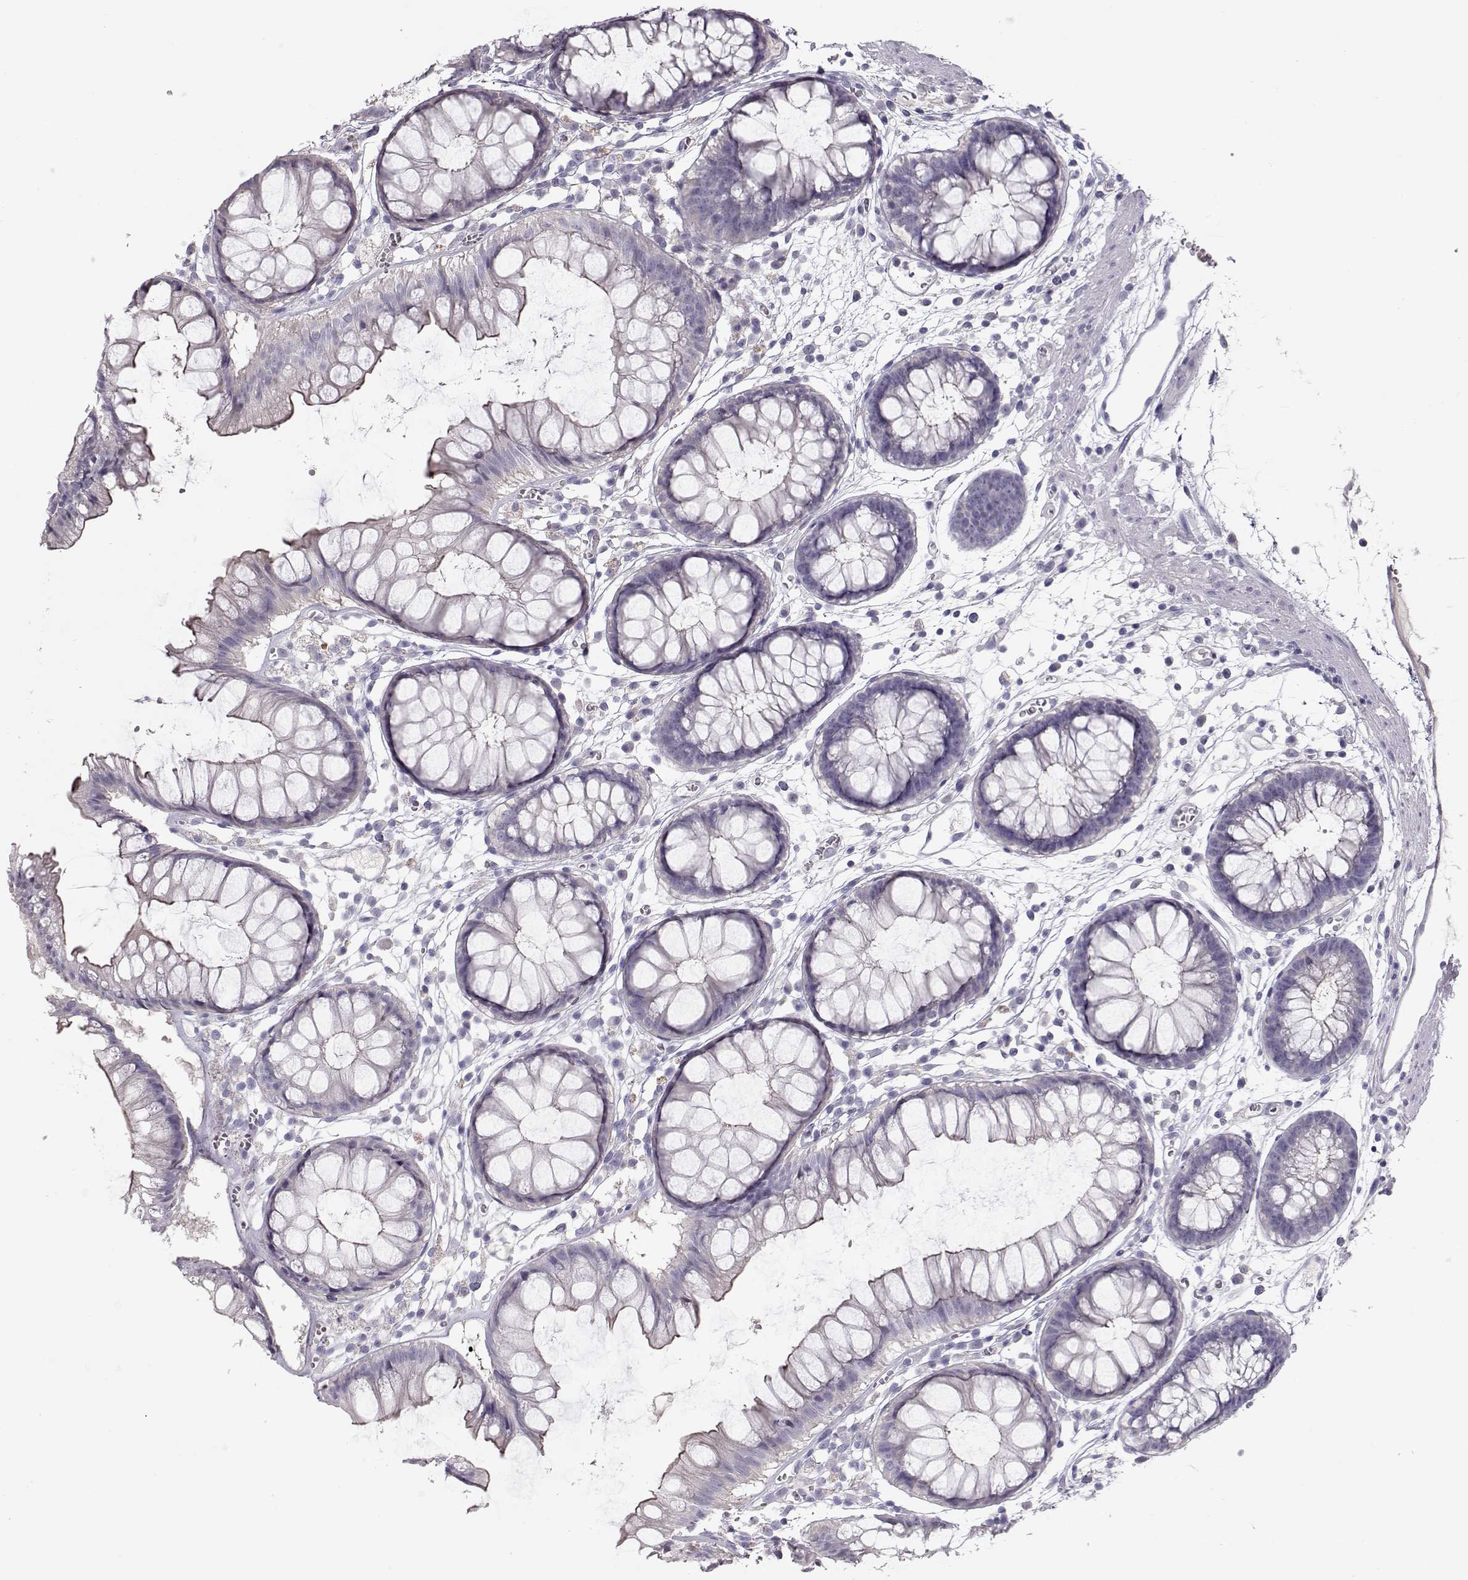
{"staining": {"intensity": "negative", "quantity": "none", "location": "none"}, "tissue": "colon", "cell_type": "Endothelial cells", "image_type": "normal", "snomed": [{"axis": "morphology", "description": "Normal tissue, NOS"}, {"axis": "morphology", "description": "Adenocarcinoma, NOS"}, {"axis": "topography", "description": "Colon"}], "caption": "A micrograph of human colon is negative for staining in endothelial cells. The staining is performed using DAB brown chromogen with nuclei counter-stained in using hematoxylin.", "gene": "GRK1", "patient": {"sex": "male", "age": 65}}